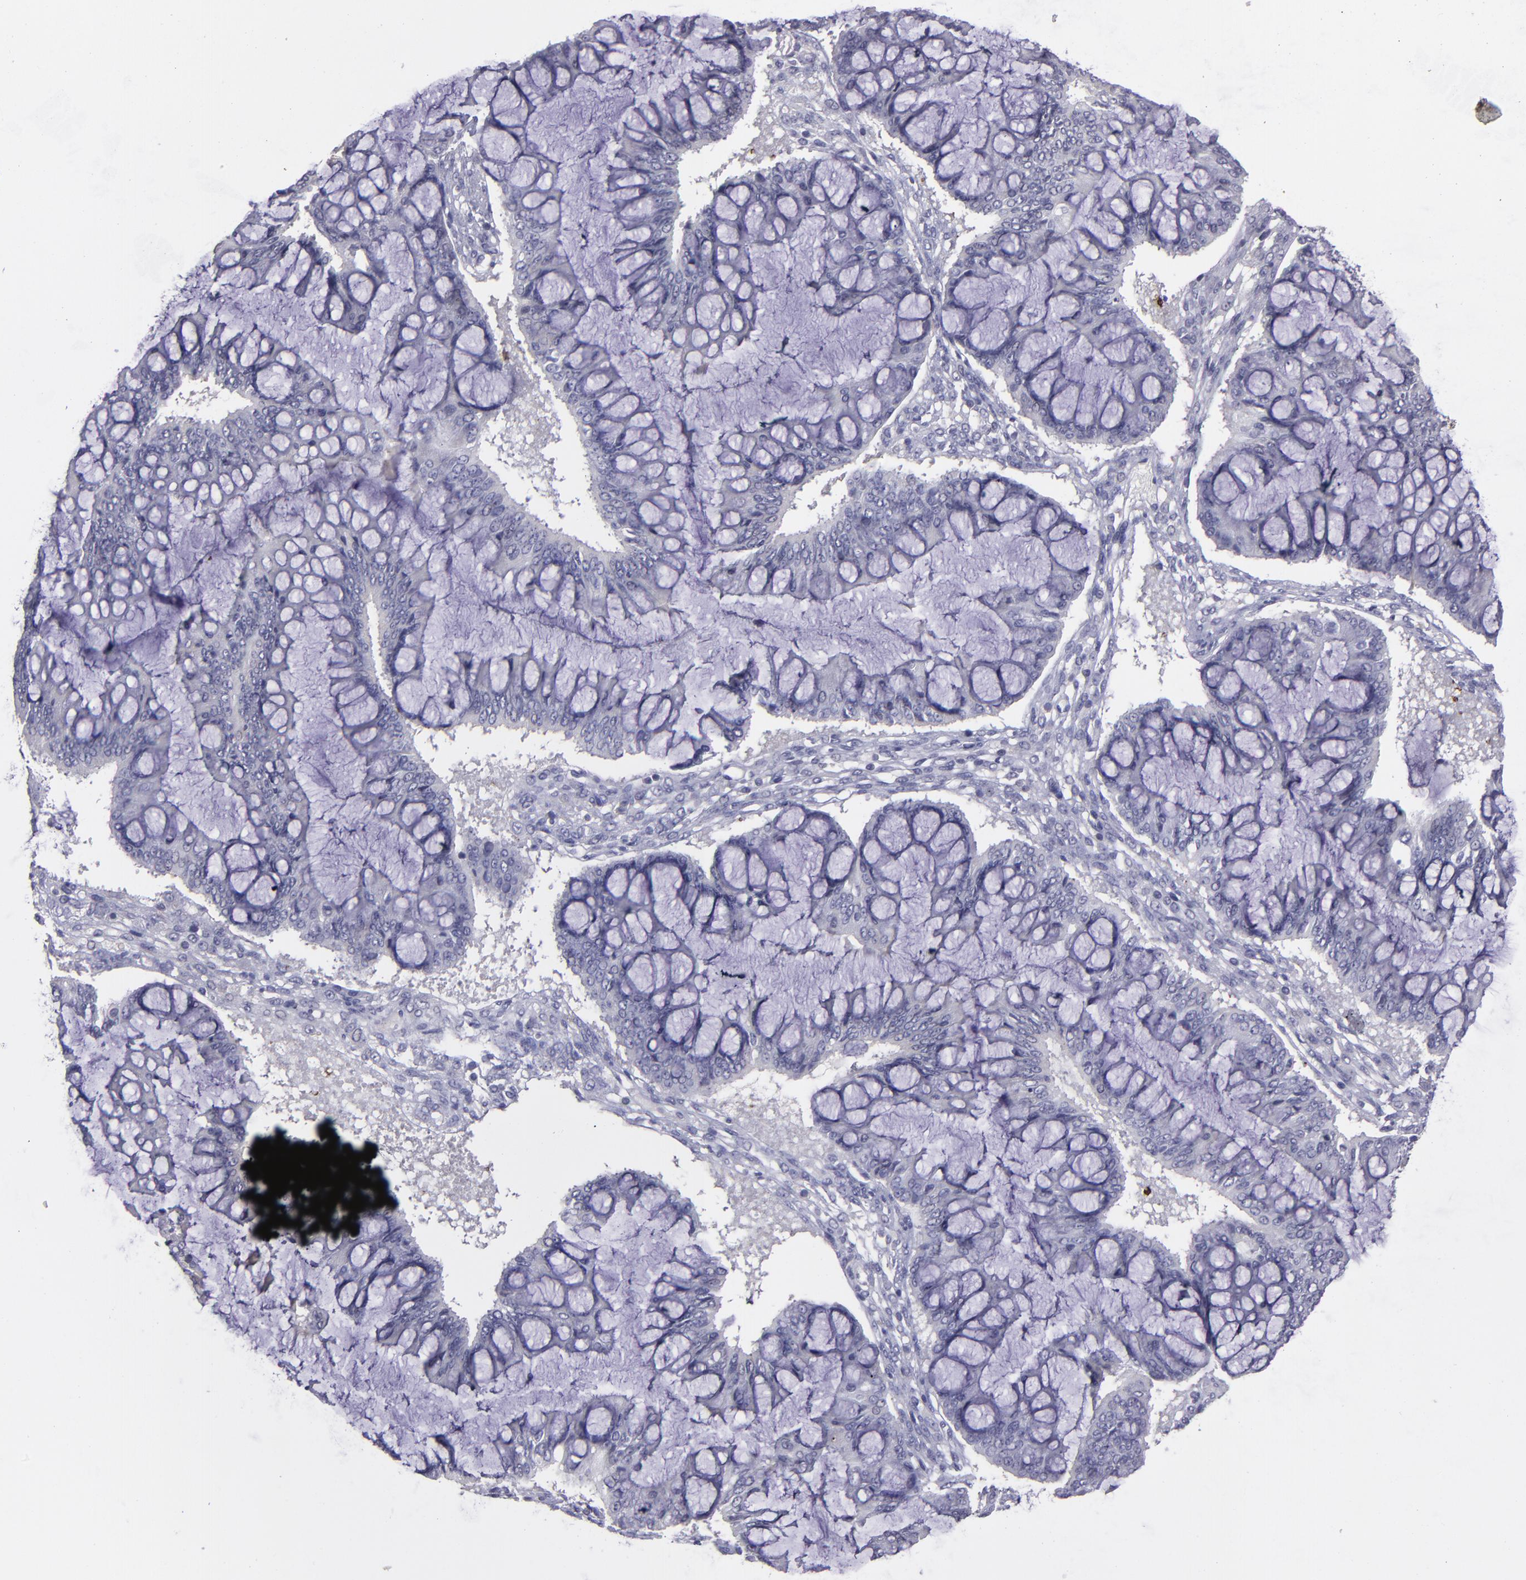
{"staining": {"intensity": "negative", "quantity": "none", "location": "none"}, "tissue": "ovarian cancer", "cell_type": "Tumor cells", "image_type": "cancer", "snomed": [{"axis": "morphology", "description": "Cystadenocarcinoma, mucinous, NOS"}, {"axis": "topography", "description": "Ovary"}], "caption": "This is a image of immunohistochemistry (IHC) staining of ovarian cancer, which shows no staining in tumor cells.", "gene": "MASP1", "patient": {"sex": "female", "age": 73}}